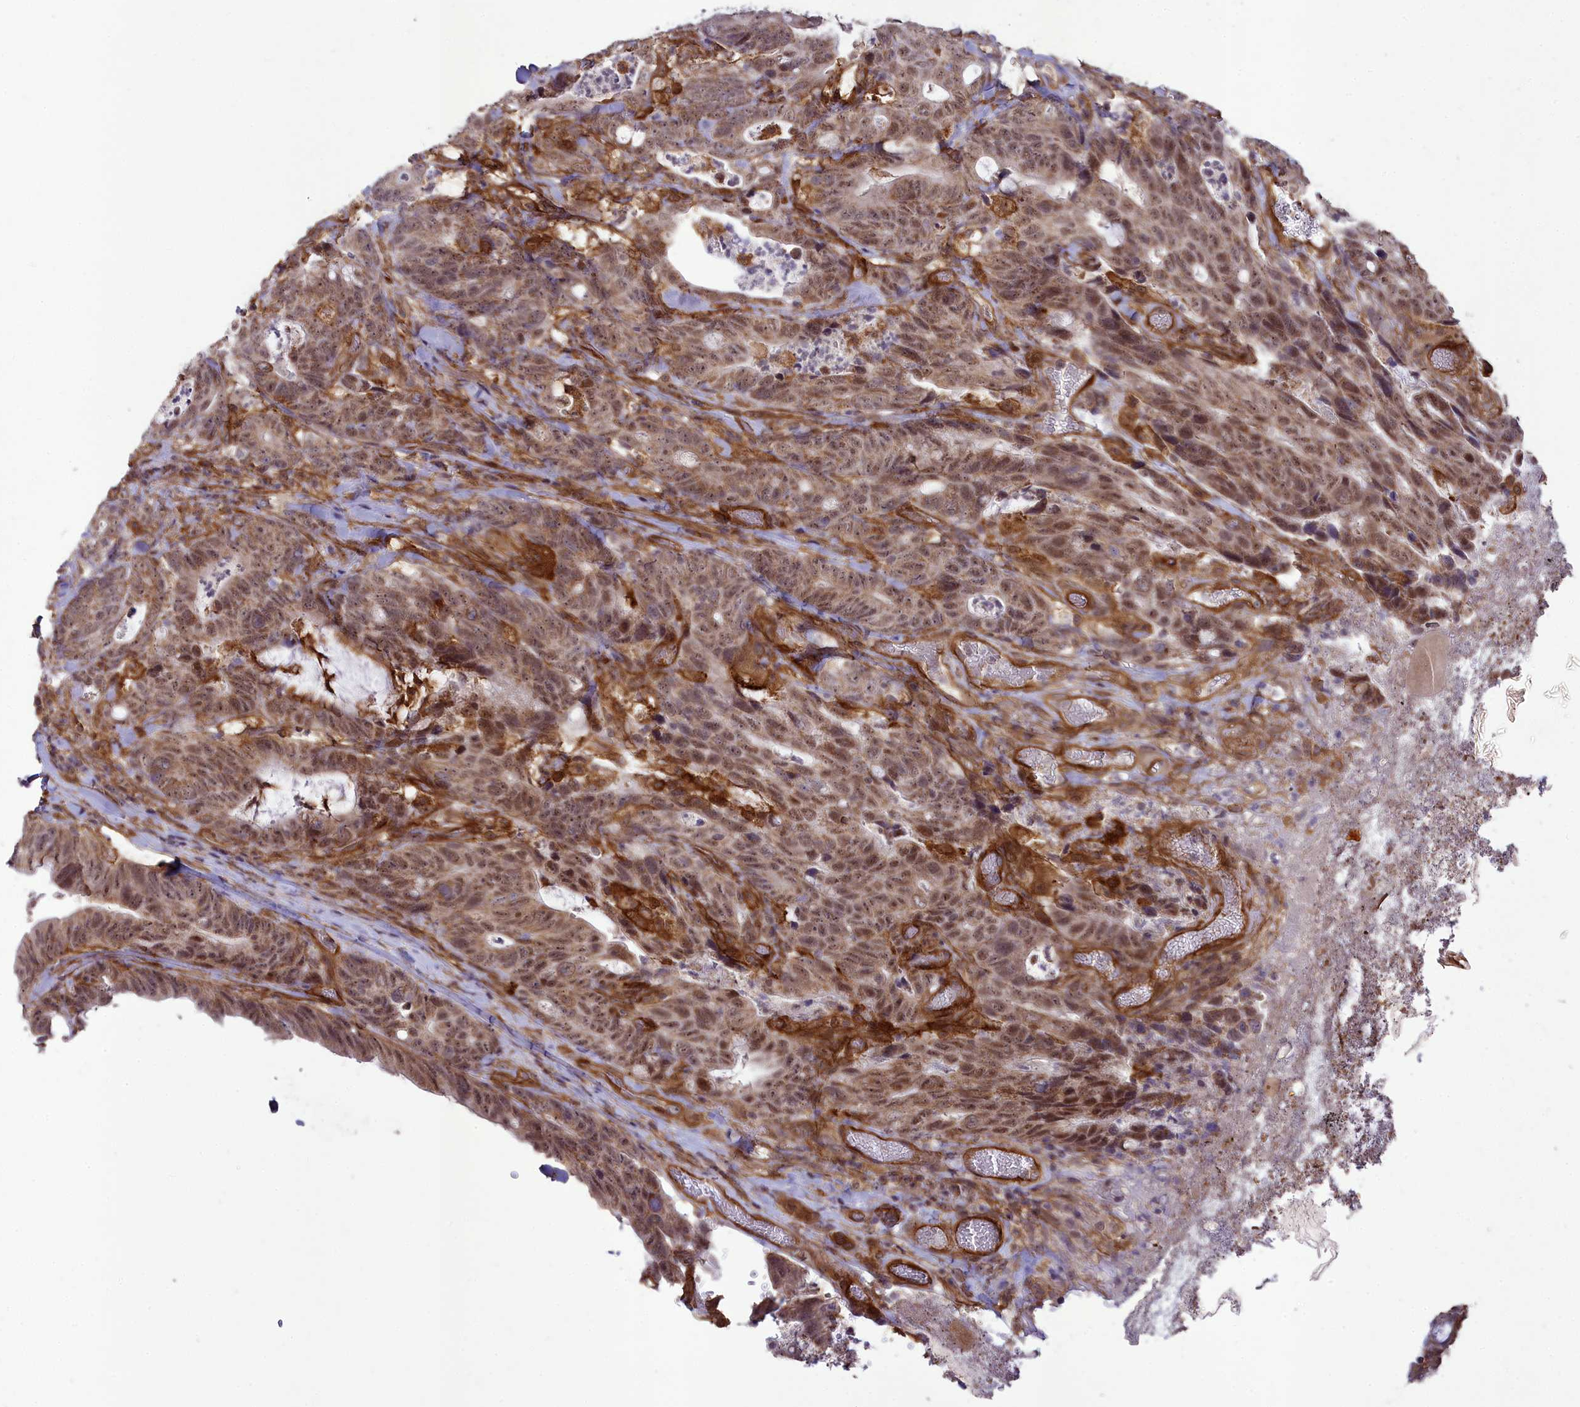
{"staining": {"intensity": "moderate", "quantity": ">75%", "location": "nuclear"}, "tissue": "colorectal cancer", "cell_type": "Tumor cells", "image_type": "cancer", "snomed": [{"axis": "morphology", "description": "Adenocarcinoma, NOS"}, {"axis": "topography", "description": "Colon"}], "caption": "Protein staining demonstrates moderate nuclear staining in about >75% of tumor cells in colorectal cancer.", "gene": "TNS1", "patient": {"sex": "female", "age": 82}}